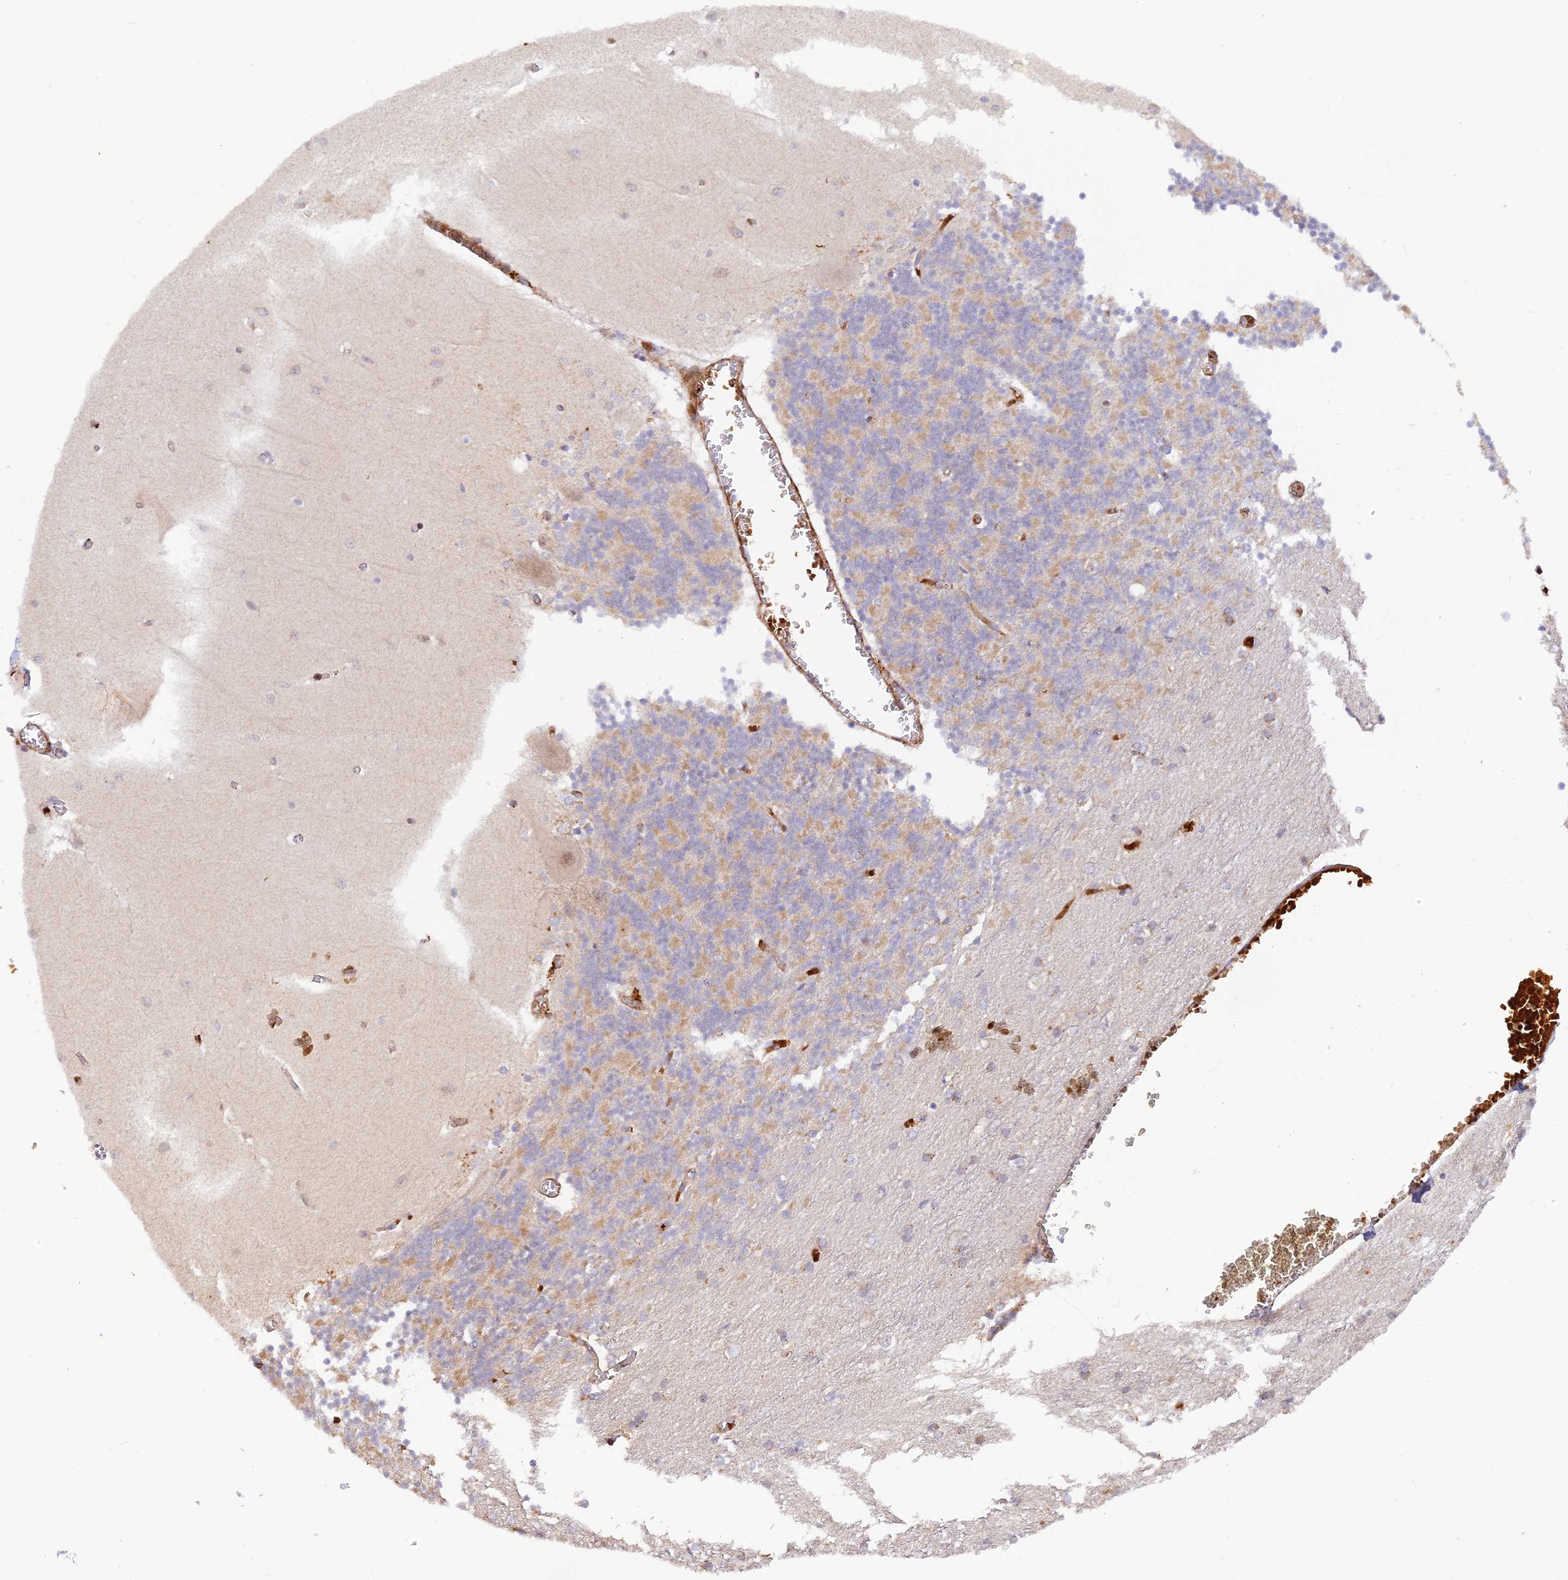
{"staining": {"intensity": "weak", "quantity": "25%-75%", "location": "cytoplasmic/membranous"}, "tissue": "cerebellum", "cell_type": "Cells in granular layer", "image_type": "normal", "snomed": [{"axis": "morphology", "description": "Normal tissue, NOS"}, {"axis": "topography", "description": "Cerebellum"}], "caption": "DAB immunohistochemical staining of normal cerebellum shows weak cytoplasmic/membranous protein positivity in about 25%-75% of cells in granular layer.", "gene": "WDFY4", "patient": {"sex": "male", "age": 37}}